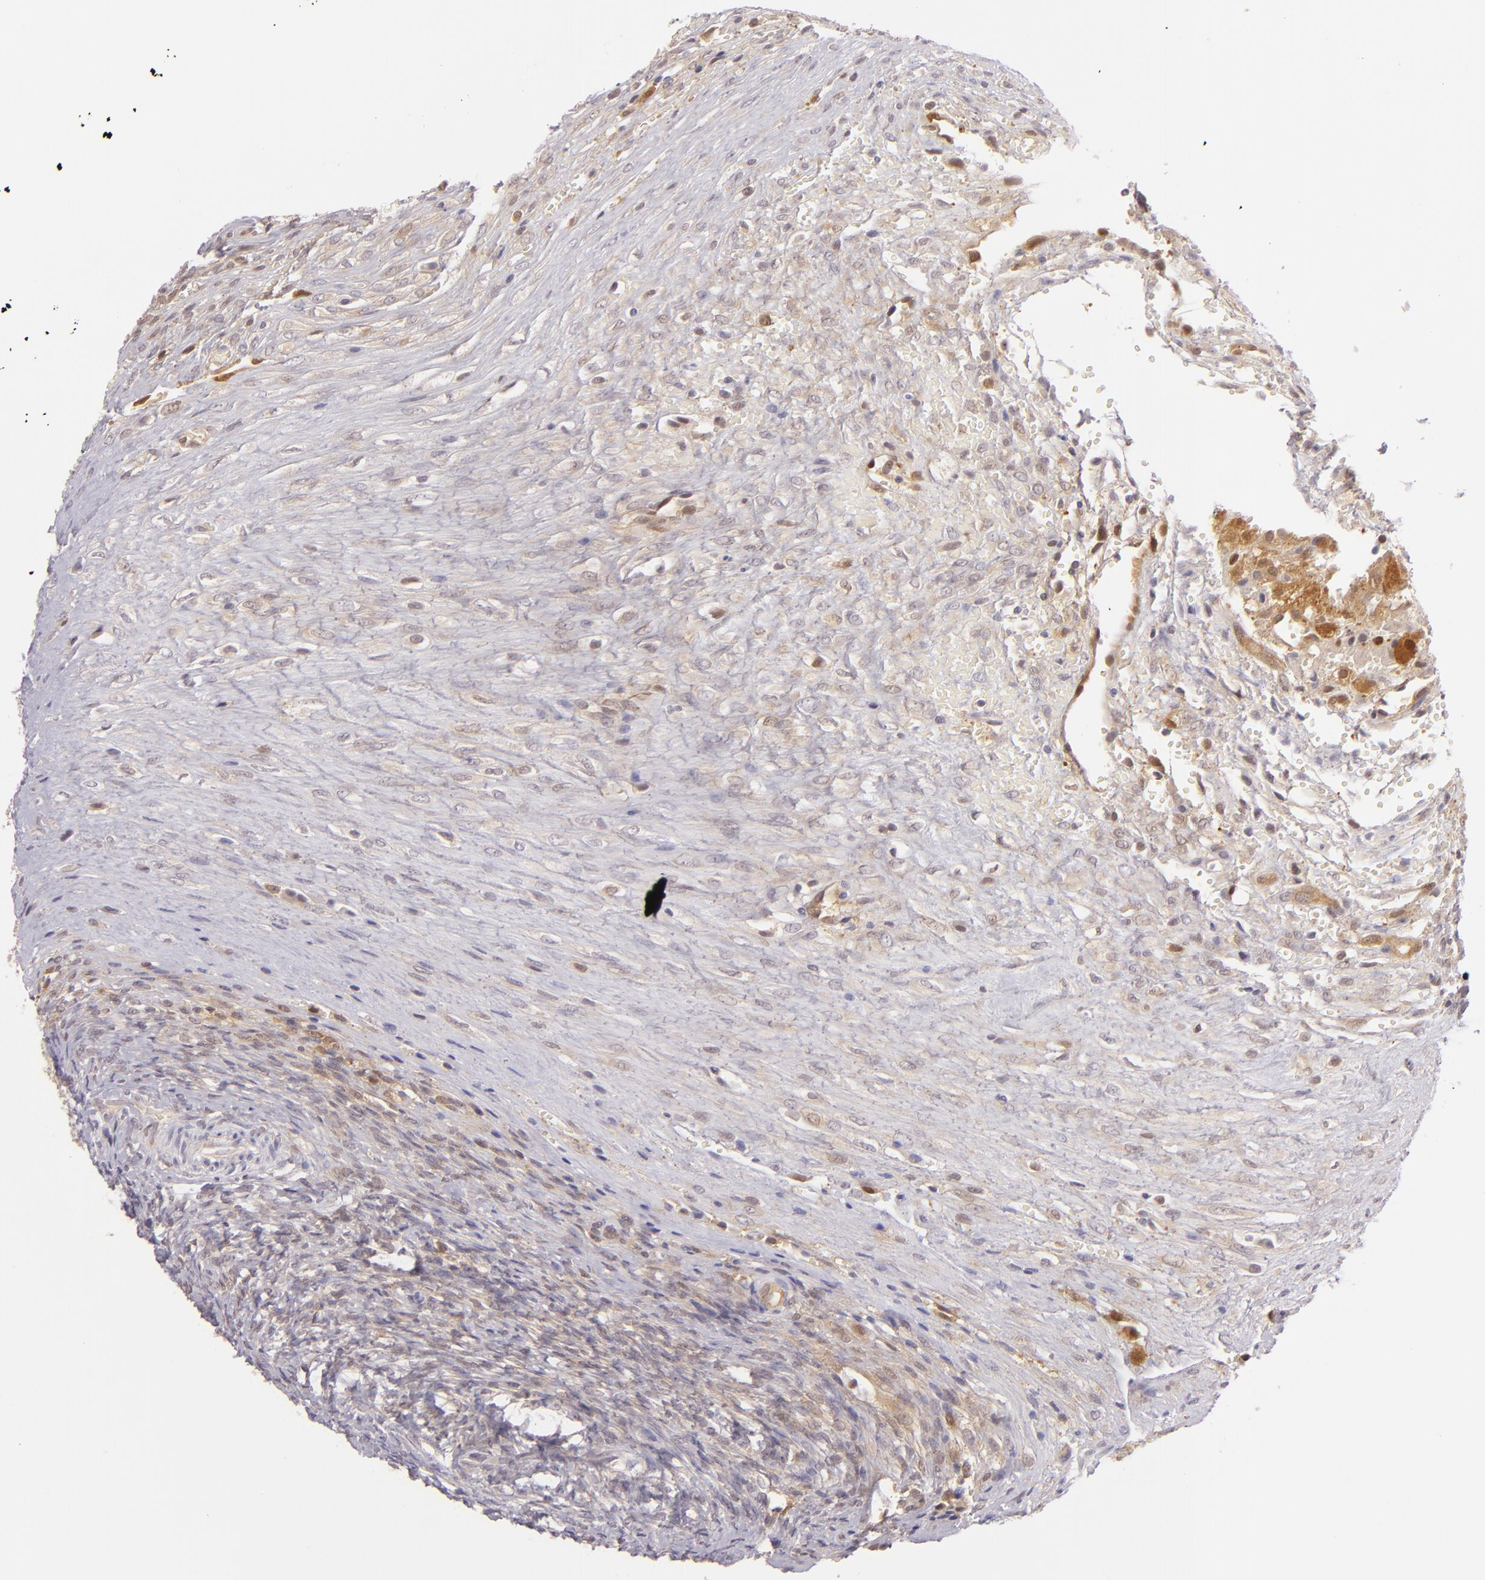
{"staining": {"intensity": "negative", "quantity": "none", "location": "none"}, "tissue": "ovary", "cell_type": "Ovarian stroma cells", "image_type": "normal", "snomed": [{"axis": "morphology", "description": "Normal tissue, NOS"}, {"axis": "topography", "description": "Ovary"}], "caption": "Image shows no significant protein positivity in ovarian stroma cells of normal ovary.", "gene": "HSPH1", "patient": {"sex": "female", "age": 56}}